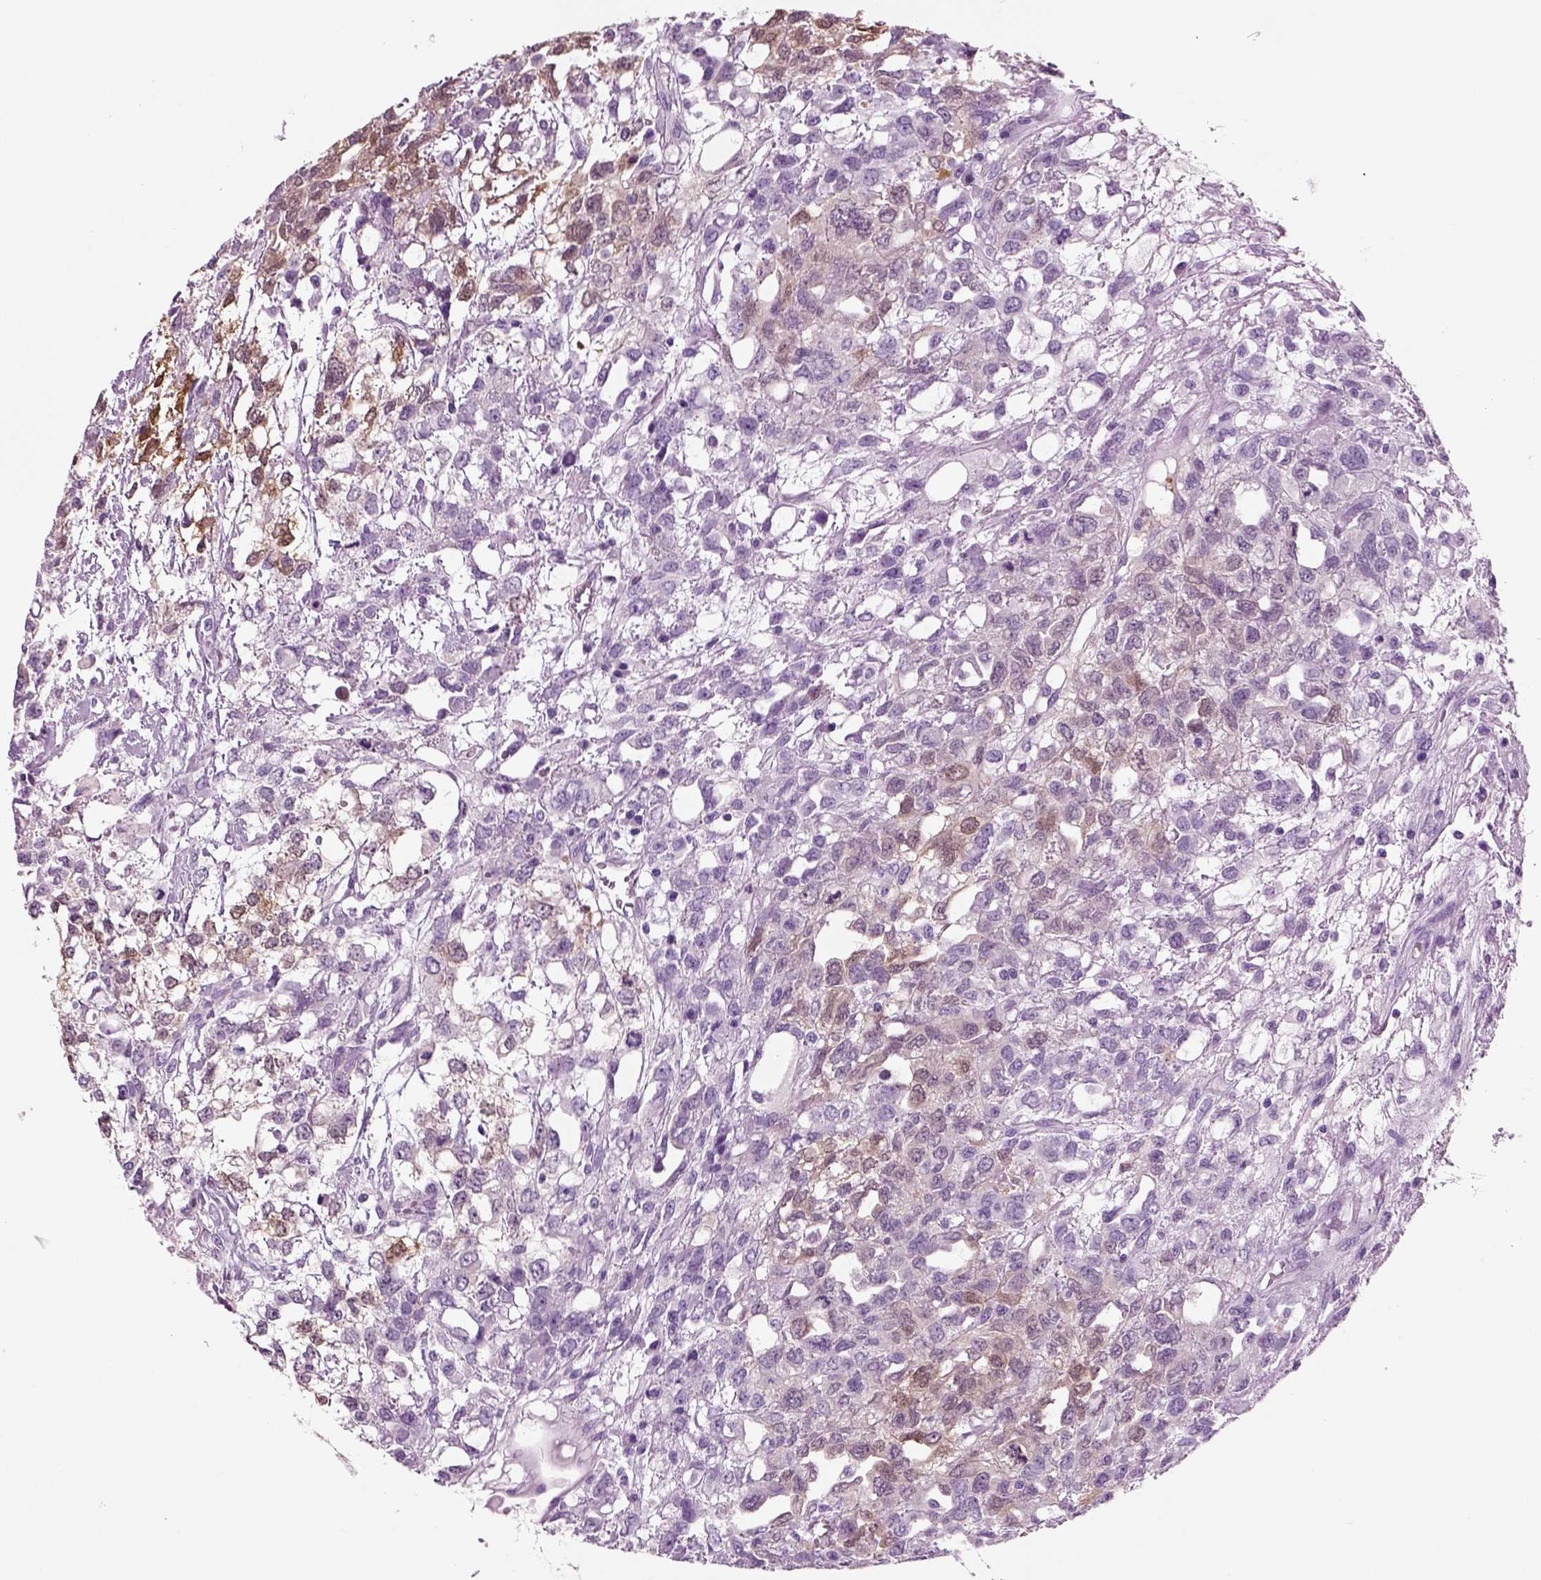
{"staining": {"intensity": "weak", "quantity": "<25%", "location": "cytoplasmic/membranous"}, "tissue": "testis cancer", "cell_type": "Tumor cells", "image_type": "cancer", "snomed": [{"axis": "morphology", "description": "Seminoma, NOS"}, {"axis": "topography", "description": "Testis"}], "caption": "This histopathology image is of seminoma (testis) stained with IHC to label a protein in brown with the nuclei are counter-stained blue. There is no expression in tumor cells. The staining is performed using DAB (3,3'-diaminobenzidine) brown chromogen with nuclei counter-stained in using hematoxylin.", "gene": "CRABP1", "patient": {"sex": "male", "age": 52}}